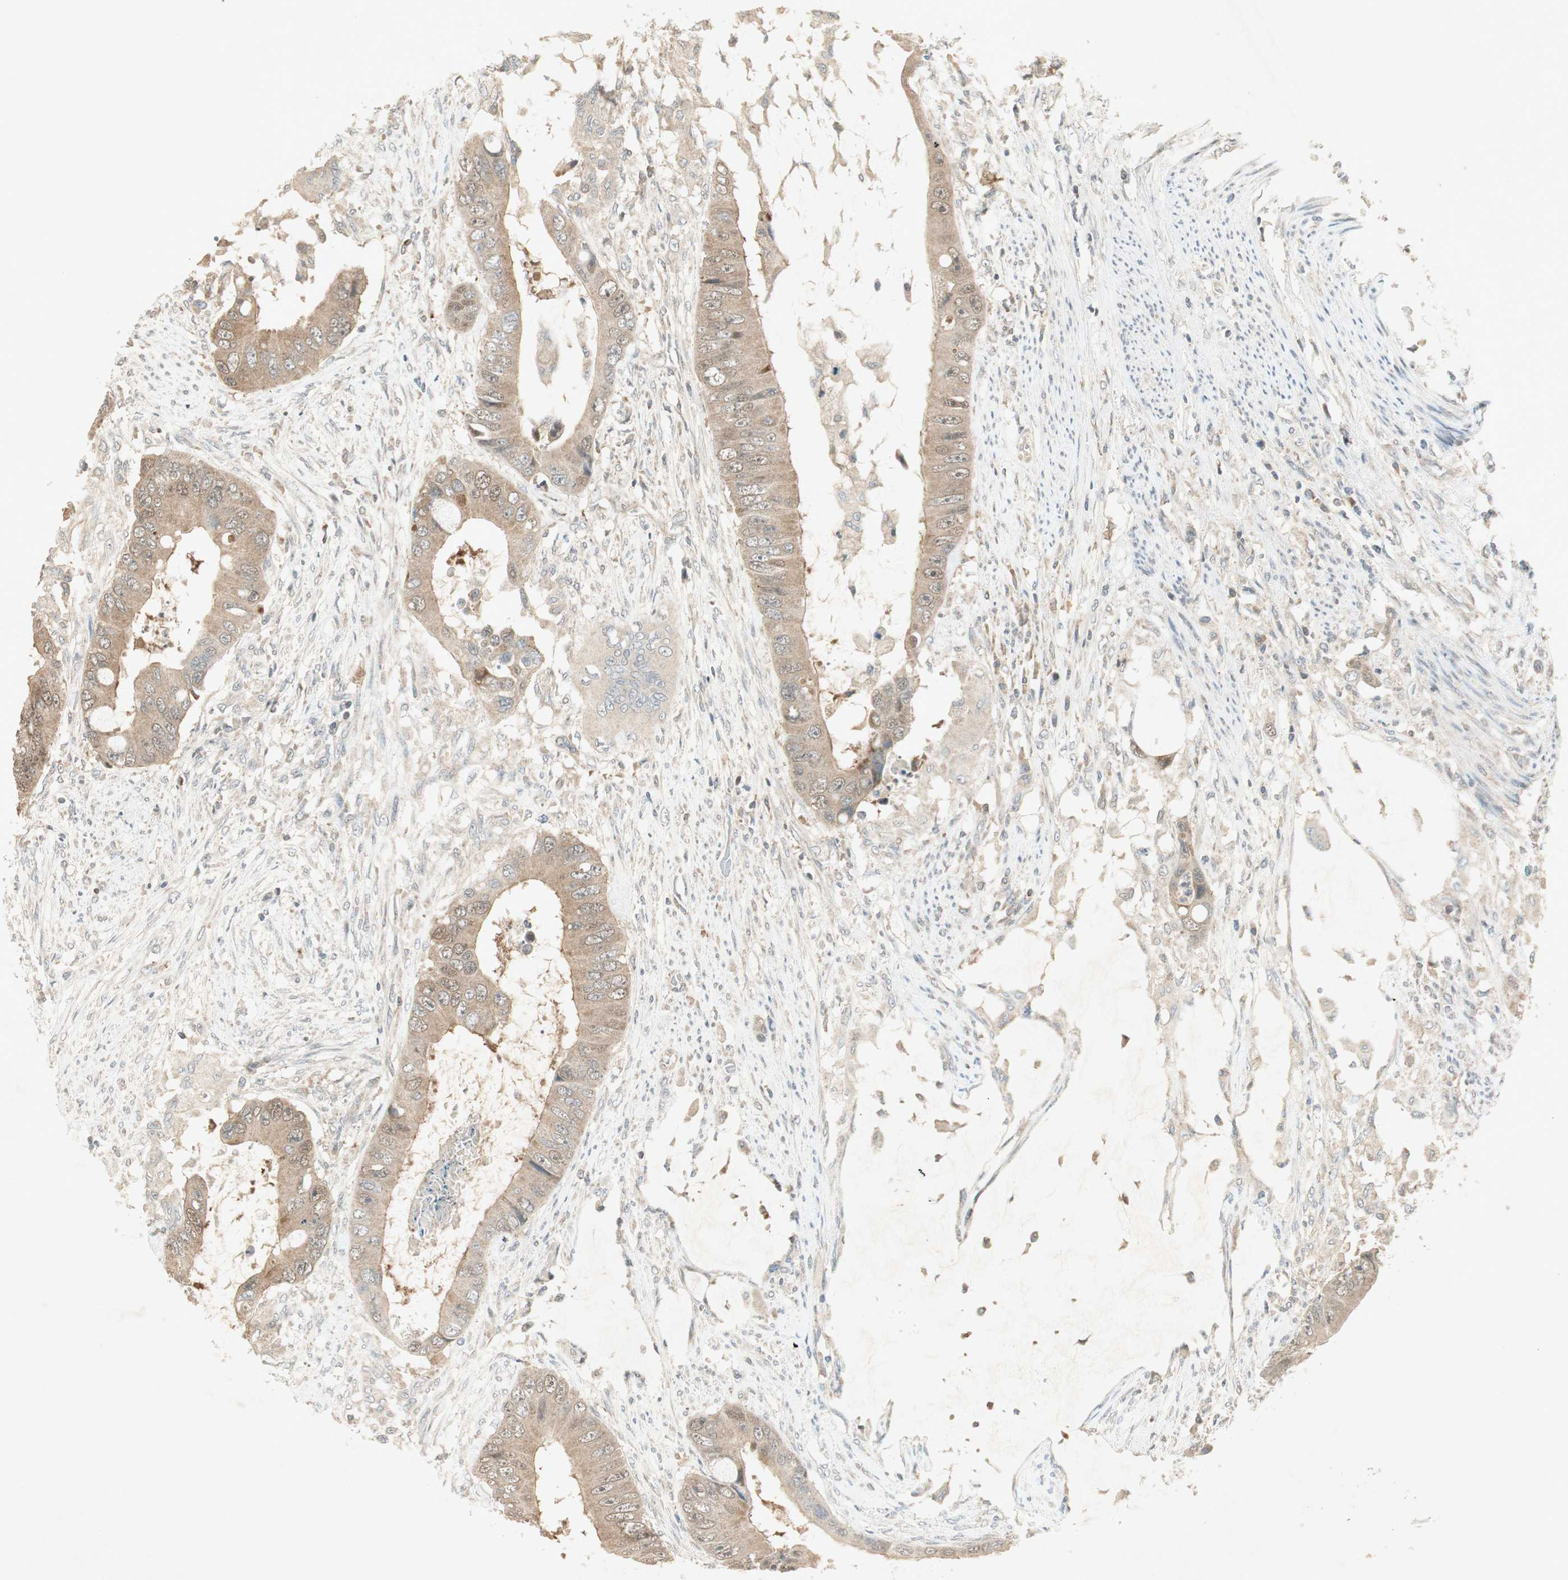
{"staining": {"intensity": "moderate", "quantity": ">75%", "location": "cytoplasmic/membranous"}, "tissue": "colorectal cancer", "cell_type": "Tumor cells", "image_type": "cancer", "snomed": [{"axis": "morphology", "description": "Adenocarcinoma, NOS"}, {"axis": "topography", "description": "Rectum"}], "caption": "Immunohistochemical staining of colorectal cancer (adenocarcinoma) demonstrates medium levels of moderate cytoplasmic/membranous staining in approximately >75% of tumor cells. (brown staining indicates protein expression, while blue staining denotes nuclei).", "gene": "USP2", "patient": {"sex": "female", "age": 77}}